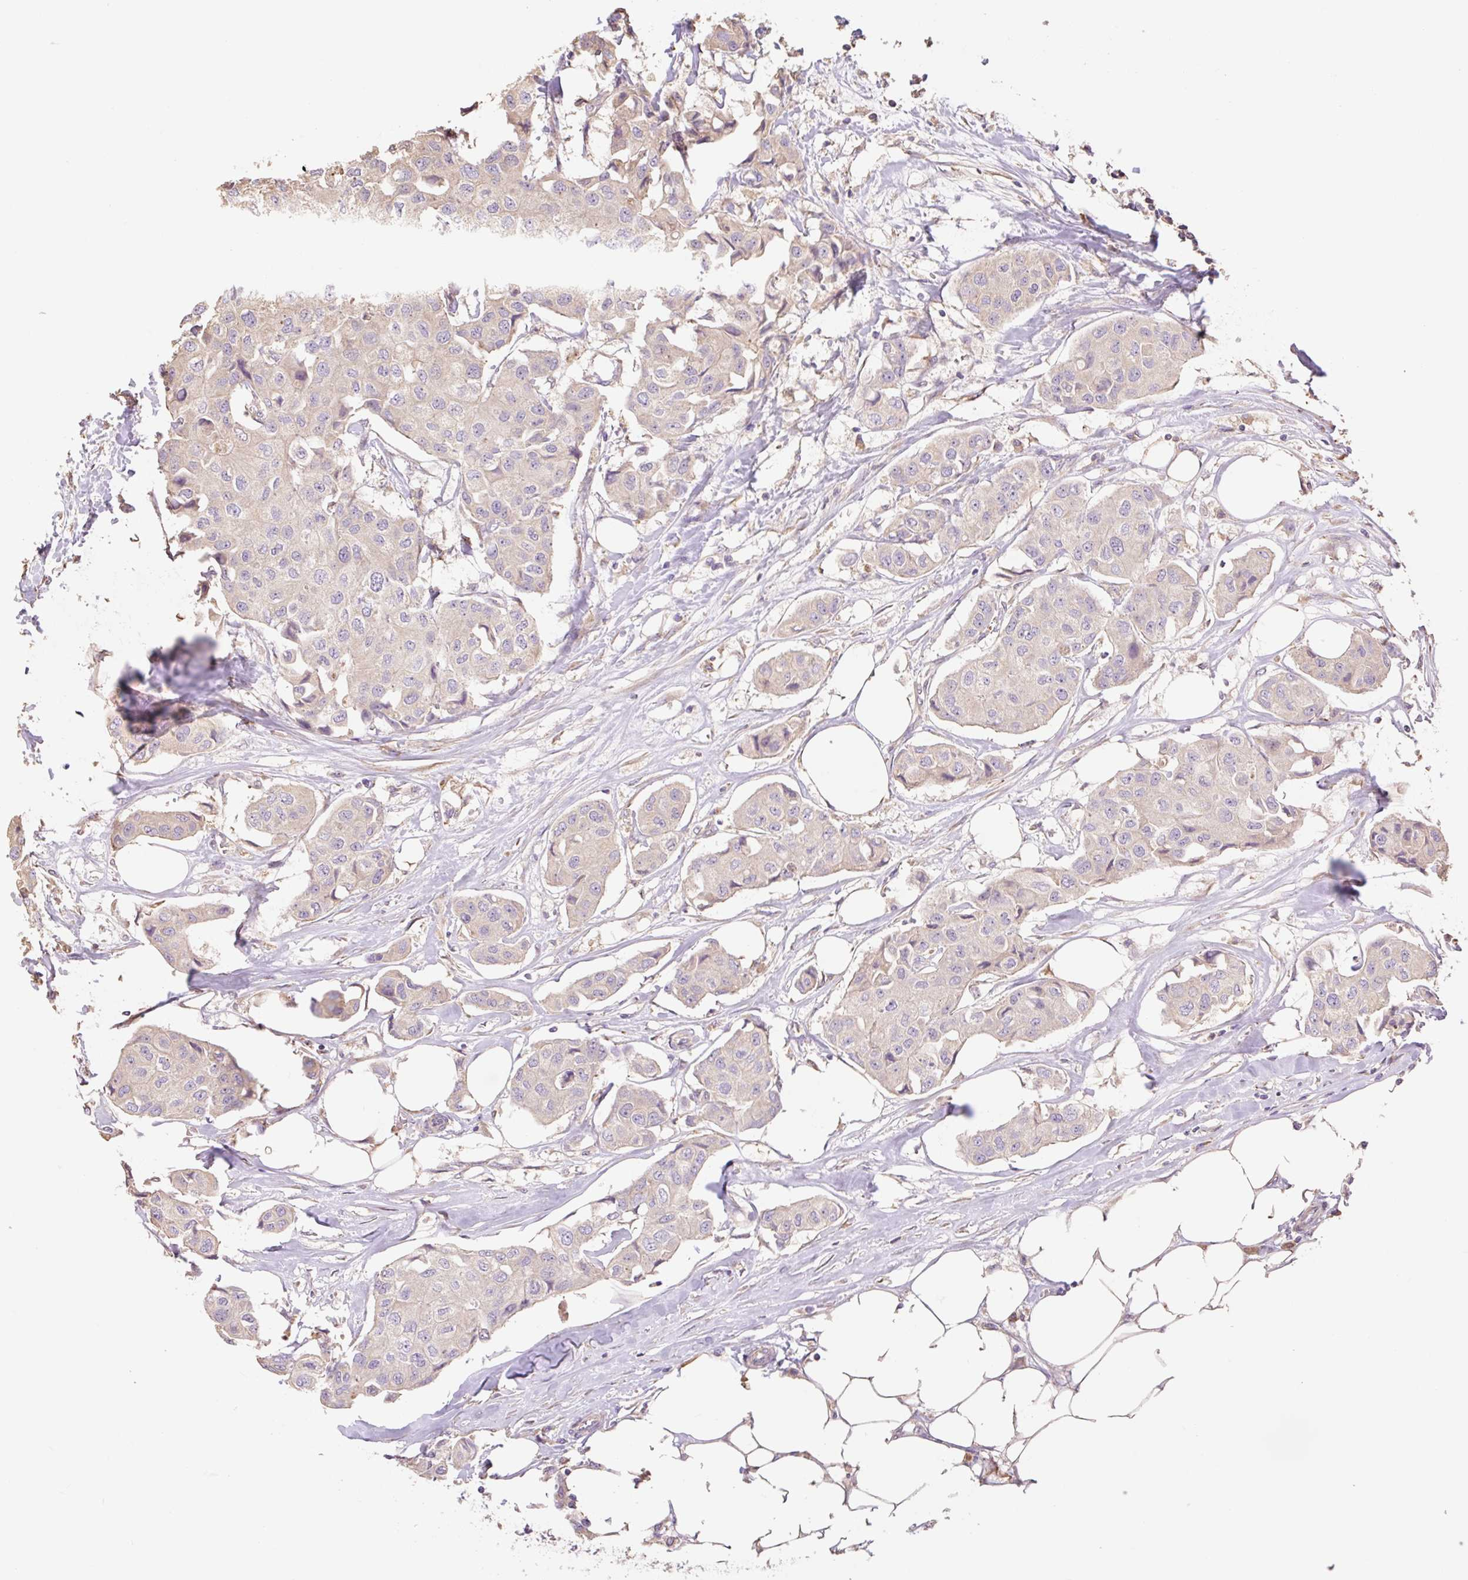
{"staining": {"intensity": "negative", "quantity": "none", "location": "none"}, "tissue": "breast cancer", "cell_type": "Tumor cells", "image_type": "cancer", "snomed": [{"axis": "morphology", "description": "Duct carcinoma"}, {"axis": "topography", "description": "Breast"}, {"axis": "topography", "description": "Lymph node"}], "caption": "DAB (3,3'-diaminobenzidine) immunohistochemical staining of breast cancer (invasive ductal carcinoma) shows no significant positivity in tumor cells.", "gene": "DESI1", "patient": {"sex": "female", "age": 80}}